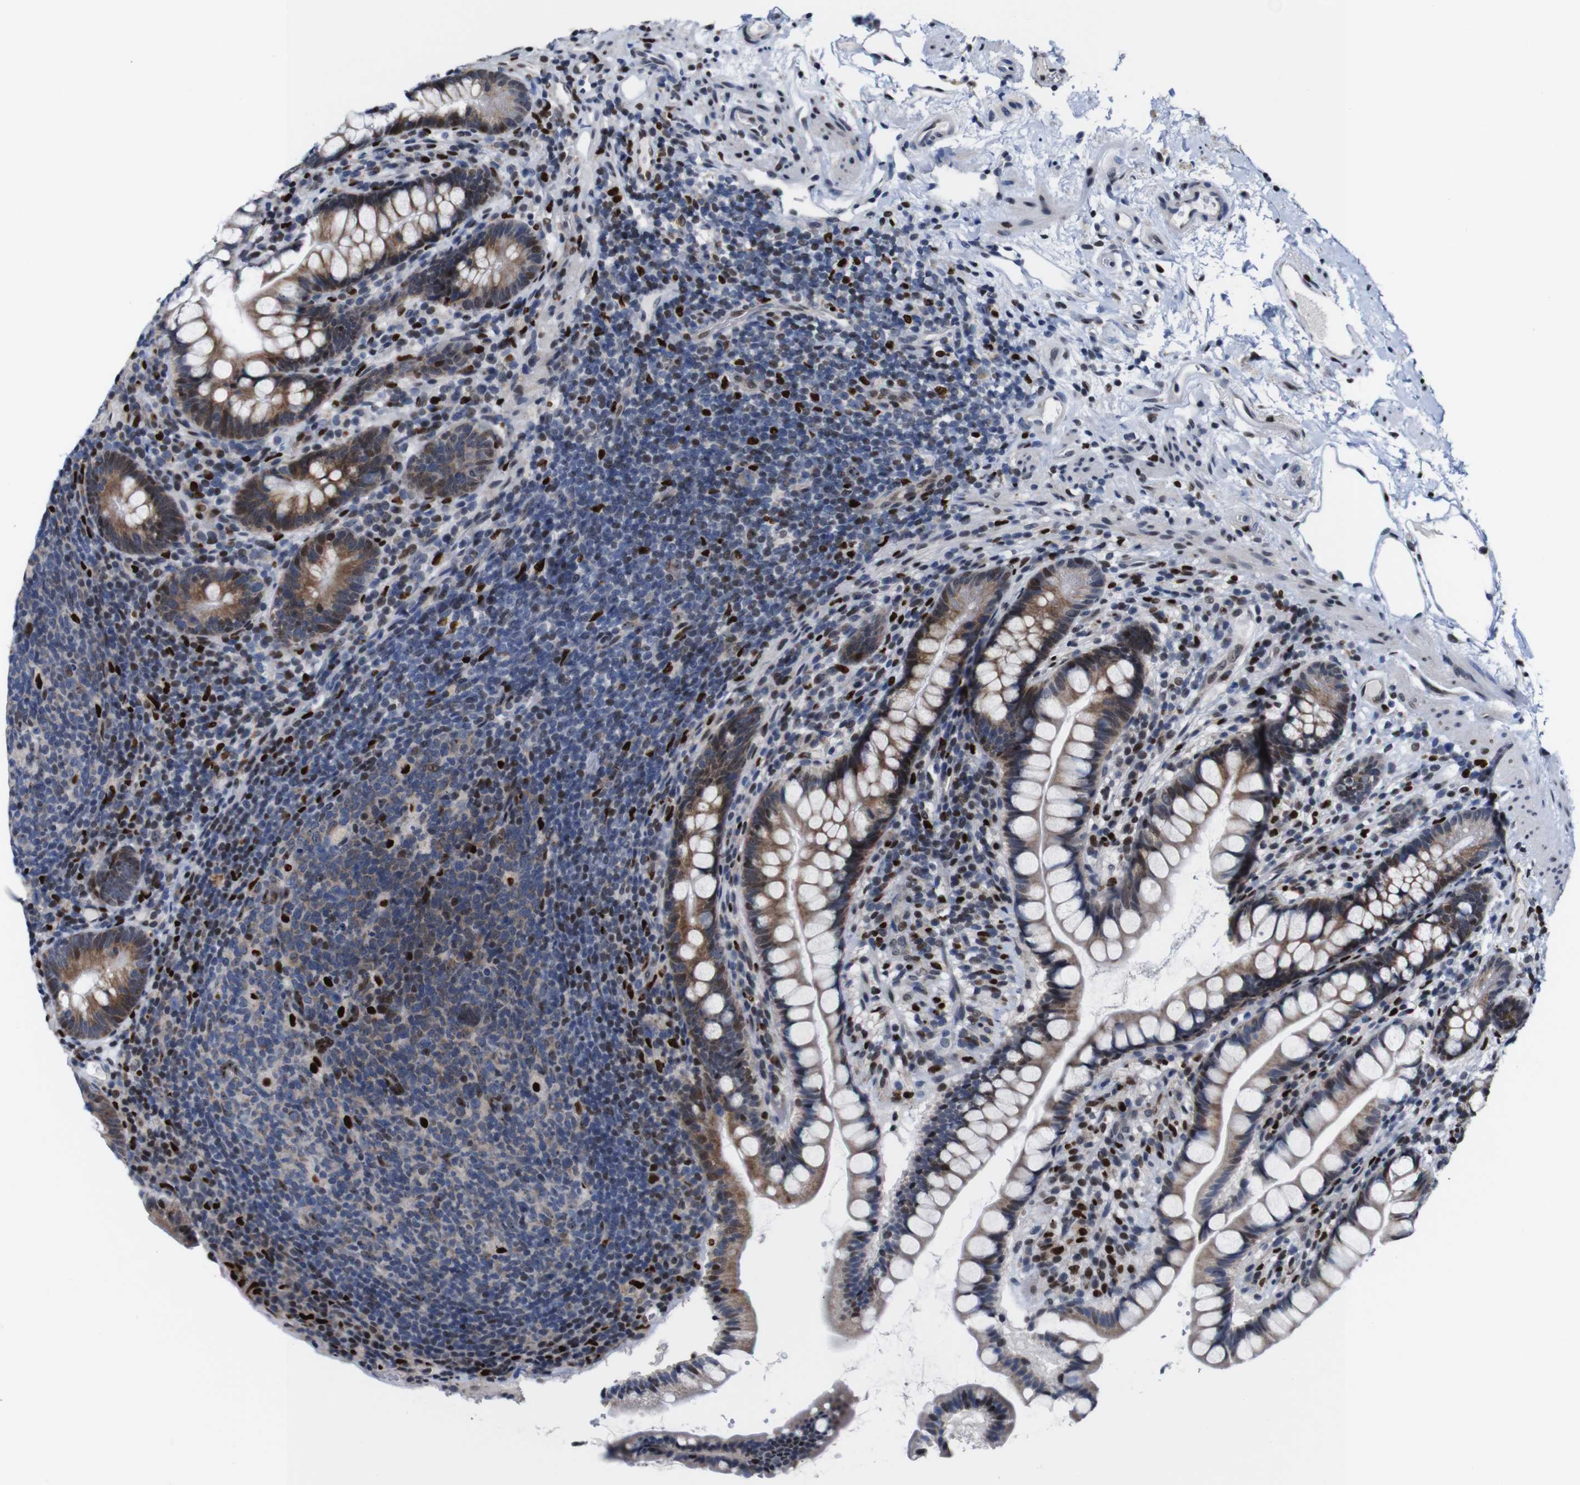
{"staining": {"intensity": "moderate", "quantity": ">75%", "location": "cytoplasmic/membranous,nuclear"}, "tissue": "small intestine", "cell_type": "Glandular cells", "image_type": "normal", "snomed": [{"axis": "morphology", "description": "Normal tissue, NOS"}, {"axis": "topography", "description": "Small intestine"}], "caption": "Protein analysis of unremarkable small intestine shows moderate cytoplasmic/membranous,nuclear positivity in about >75% of glandular cells. (IHC, brightfield microscopy, high magnification).", "gene": "GATA6", "patient": {"sex": "female", "age": 84}}